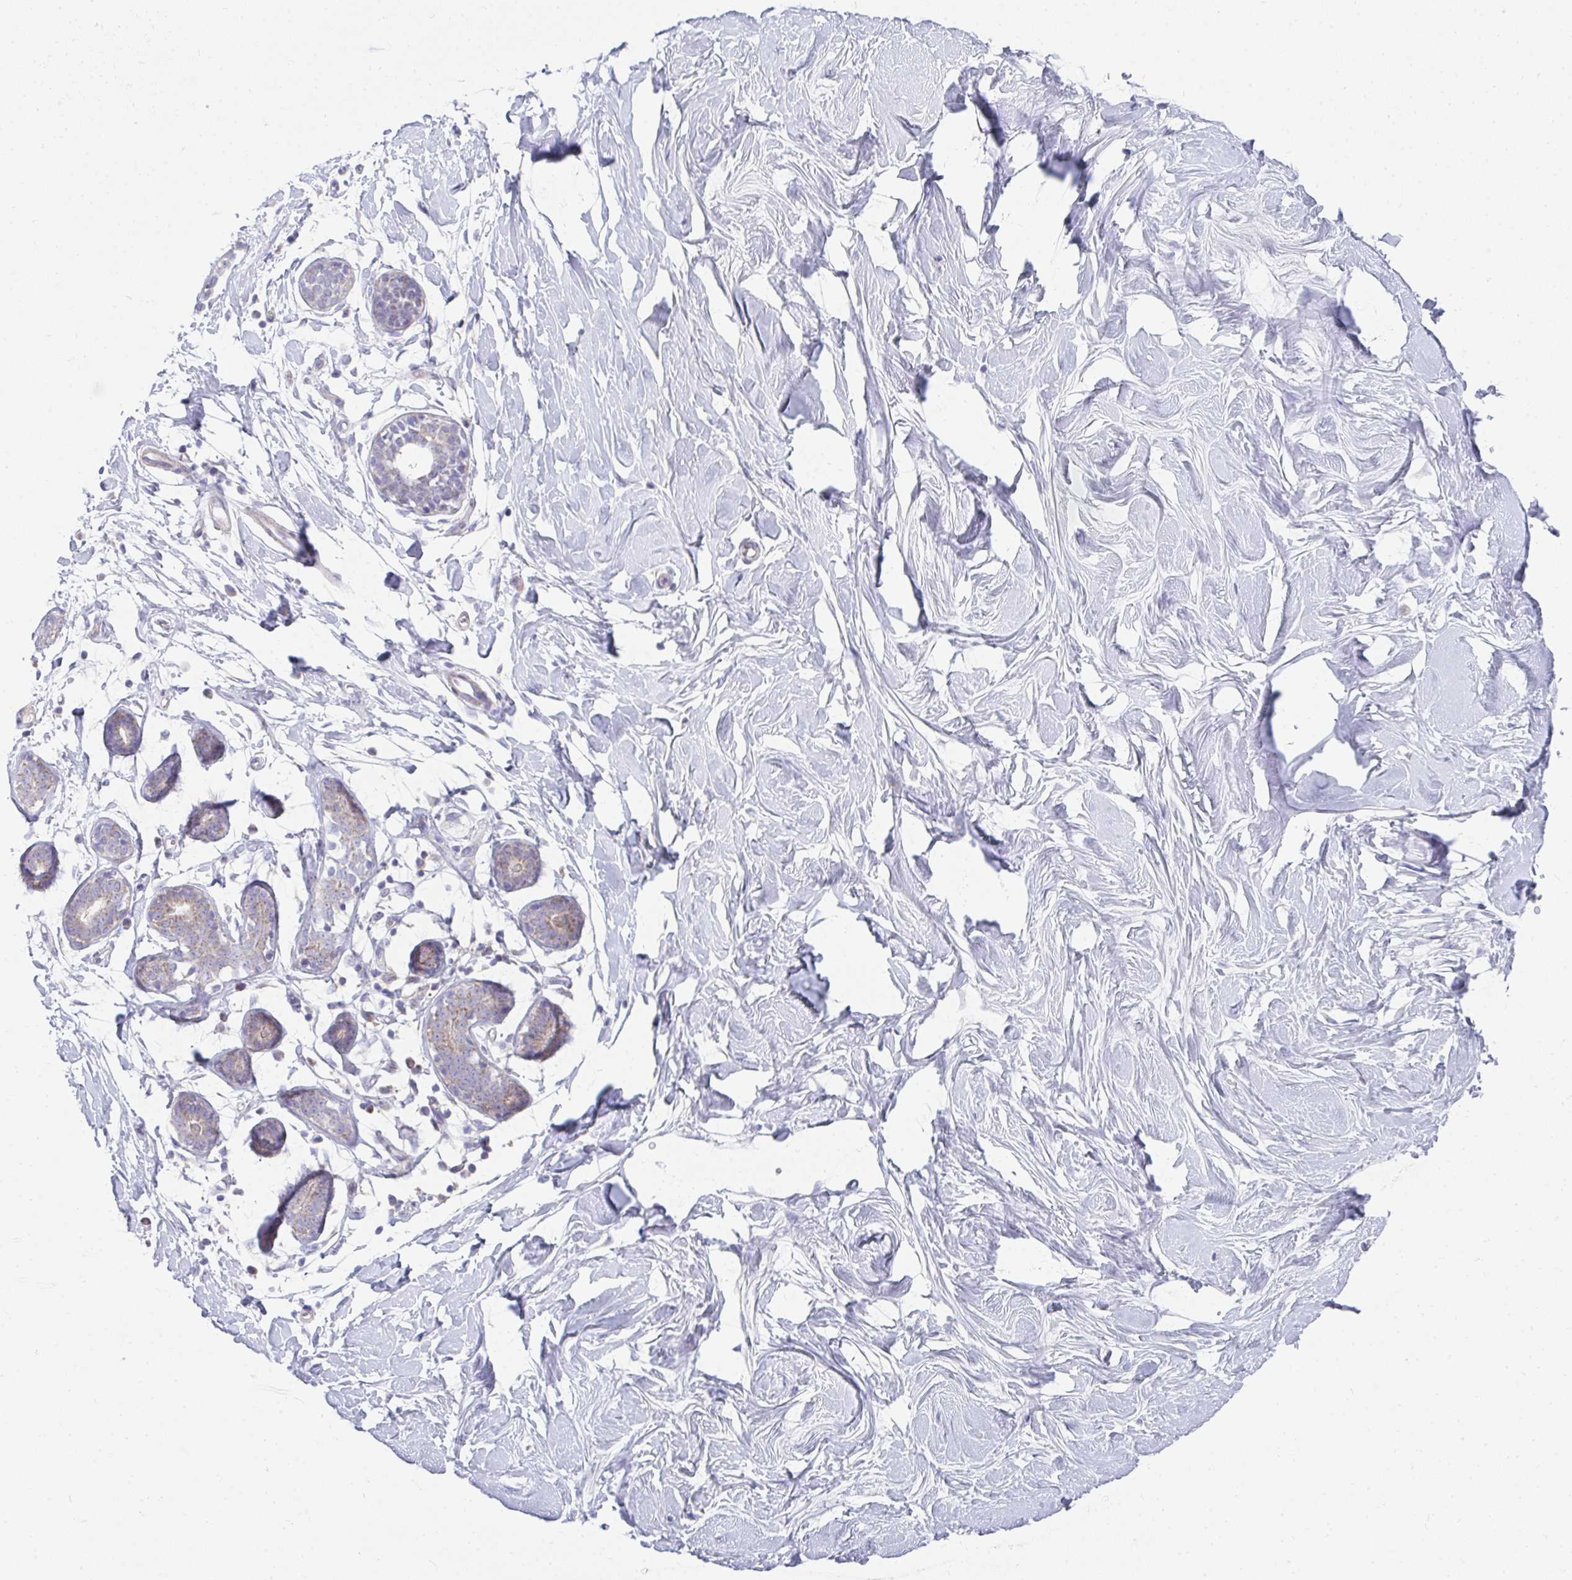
{"staining": {"intensity": "negative", "quantity": "none", "location": "none"}, "tissue": "breast", "cell_type": "Adipocytes", "image_type": "normal", "snomed": [{"axis": "morphology", "description": "Normal tissue, NOS"}, {"axis": "topography", "description": "Breast"}], "caption": "Immunohistochemistry (IHC) photomicrograph of unremarkable breast stained for a protein (brown), which shows no positivity in adipocytes. (DAB IHC visualized using brightfield microscopy, high magnification).", "gene": "PRRG3", "patient": {"sex": "female", "age": 27}}